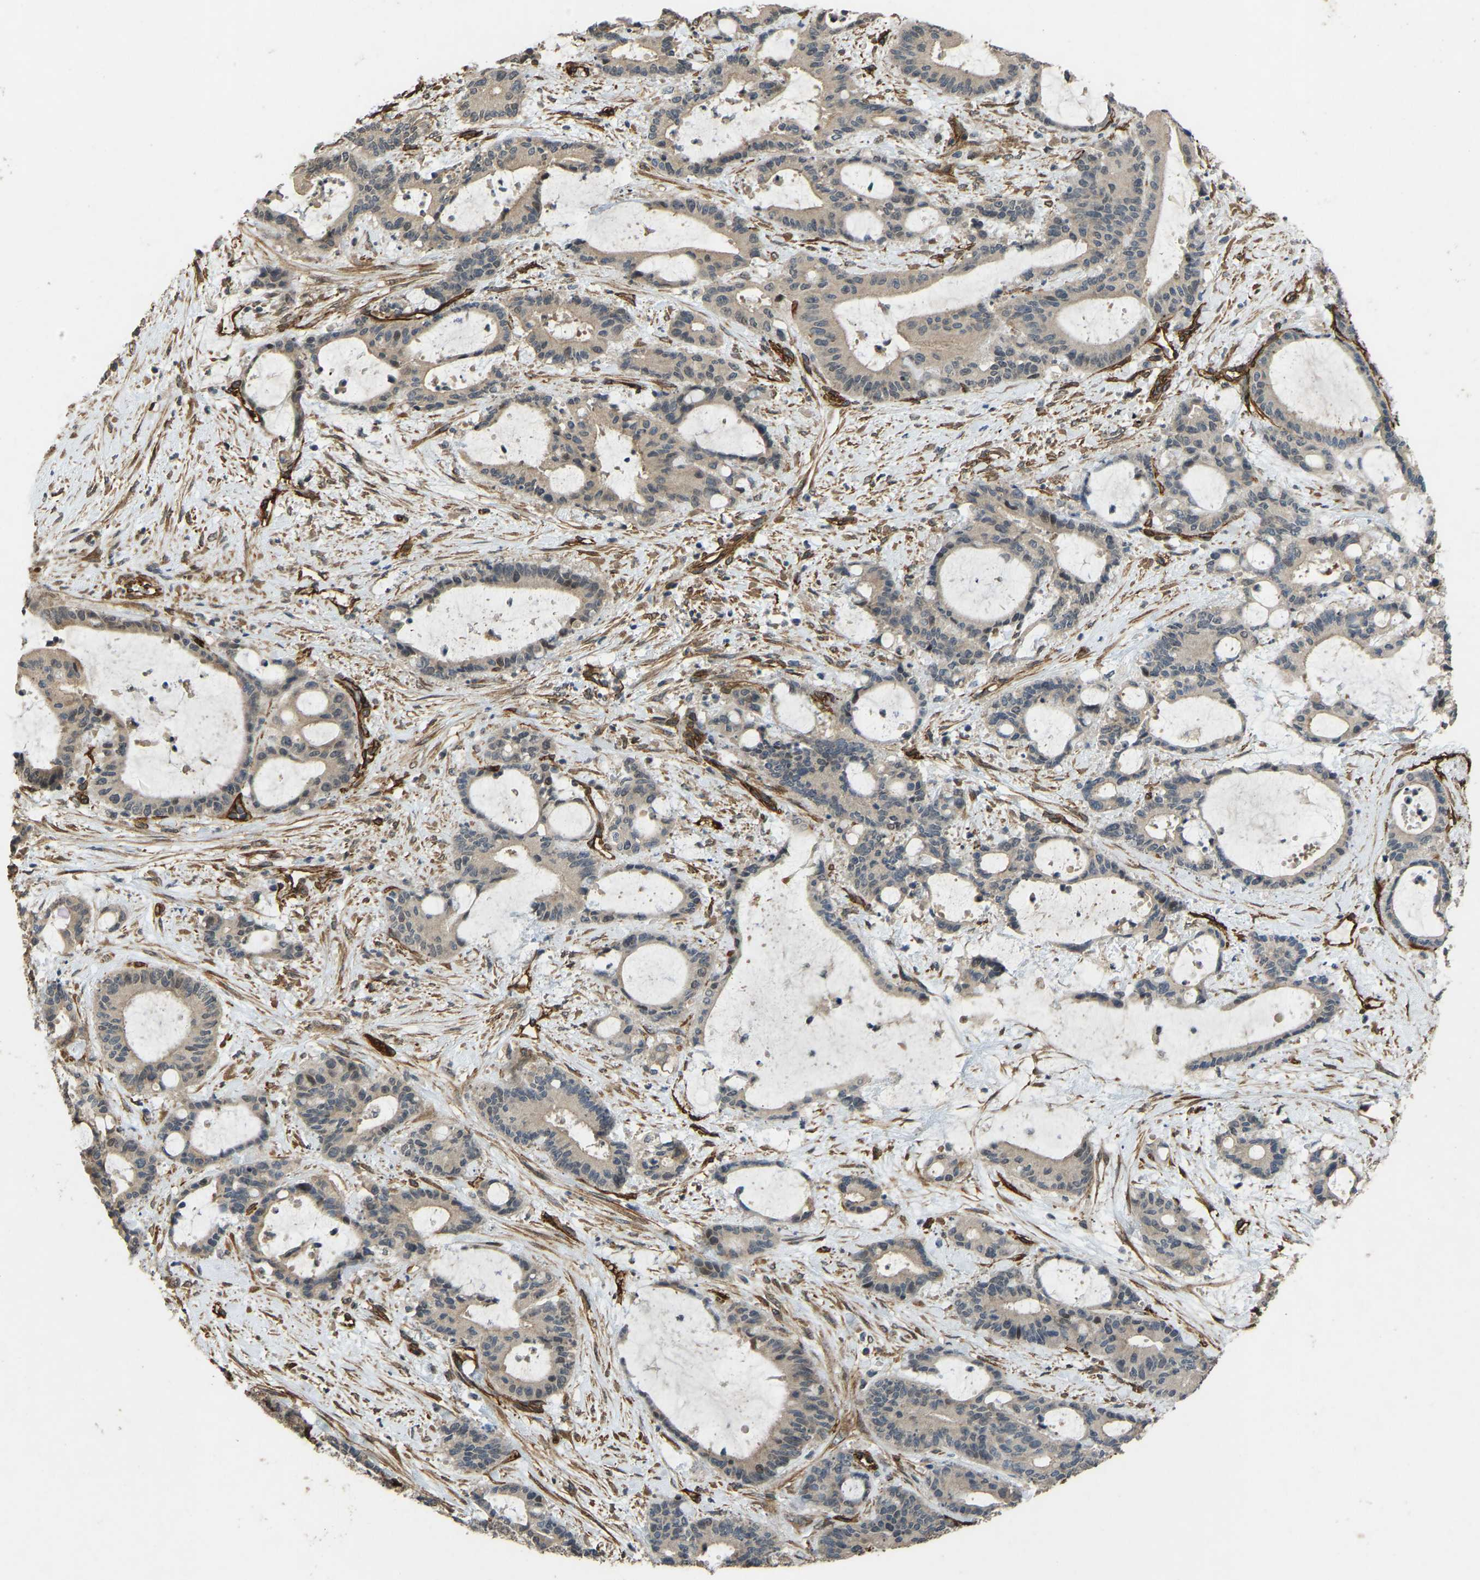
{"staining": {"intensity": "weak", "quantity": "25%-75%", "location": "cytoplasmic/membranous,nuclear"}, "tissue": "liver cancer", "cell_type": "Tumor cells", "image_type": "cancer", "snomed": [{"axis": "morphology", "description": "Normal tissue, NOS"}, {"axis": "morphology", "description": "Cholangiocarcinoma"}, {"axis": "topography", "description": "Liver"}, {"axis": "topography", "description": "Peripheral nerve tissue"}], "caption": "Brown immunohistochemical staining in human liver cholangiocarcinoma exhibits weak cytoplasmic/membranous and nuclear staining in about 25%-75% of tumor cells. (DAB IHC with brightfield microscopy, high magnification).", "gene": "NMB", "patient": {"sex": "female", "age": 73}}